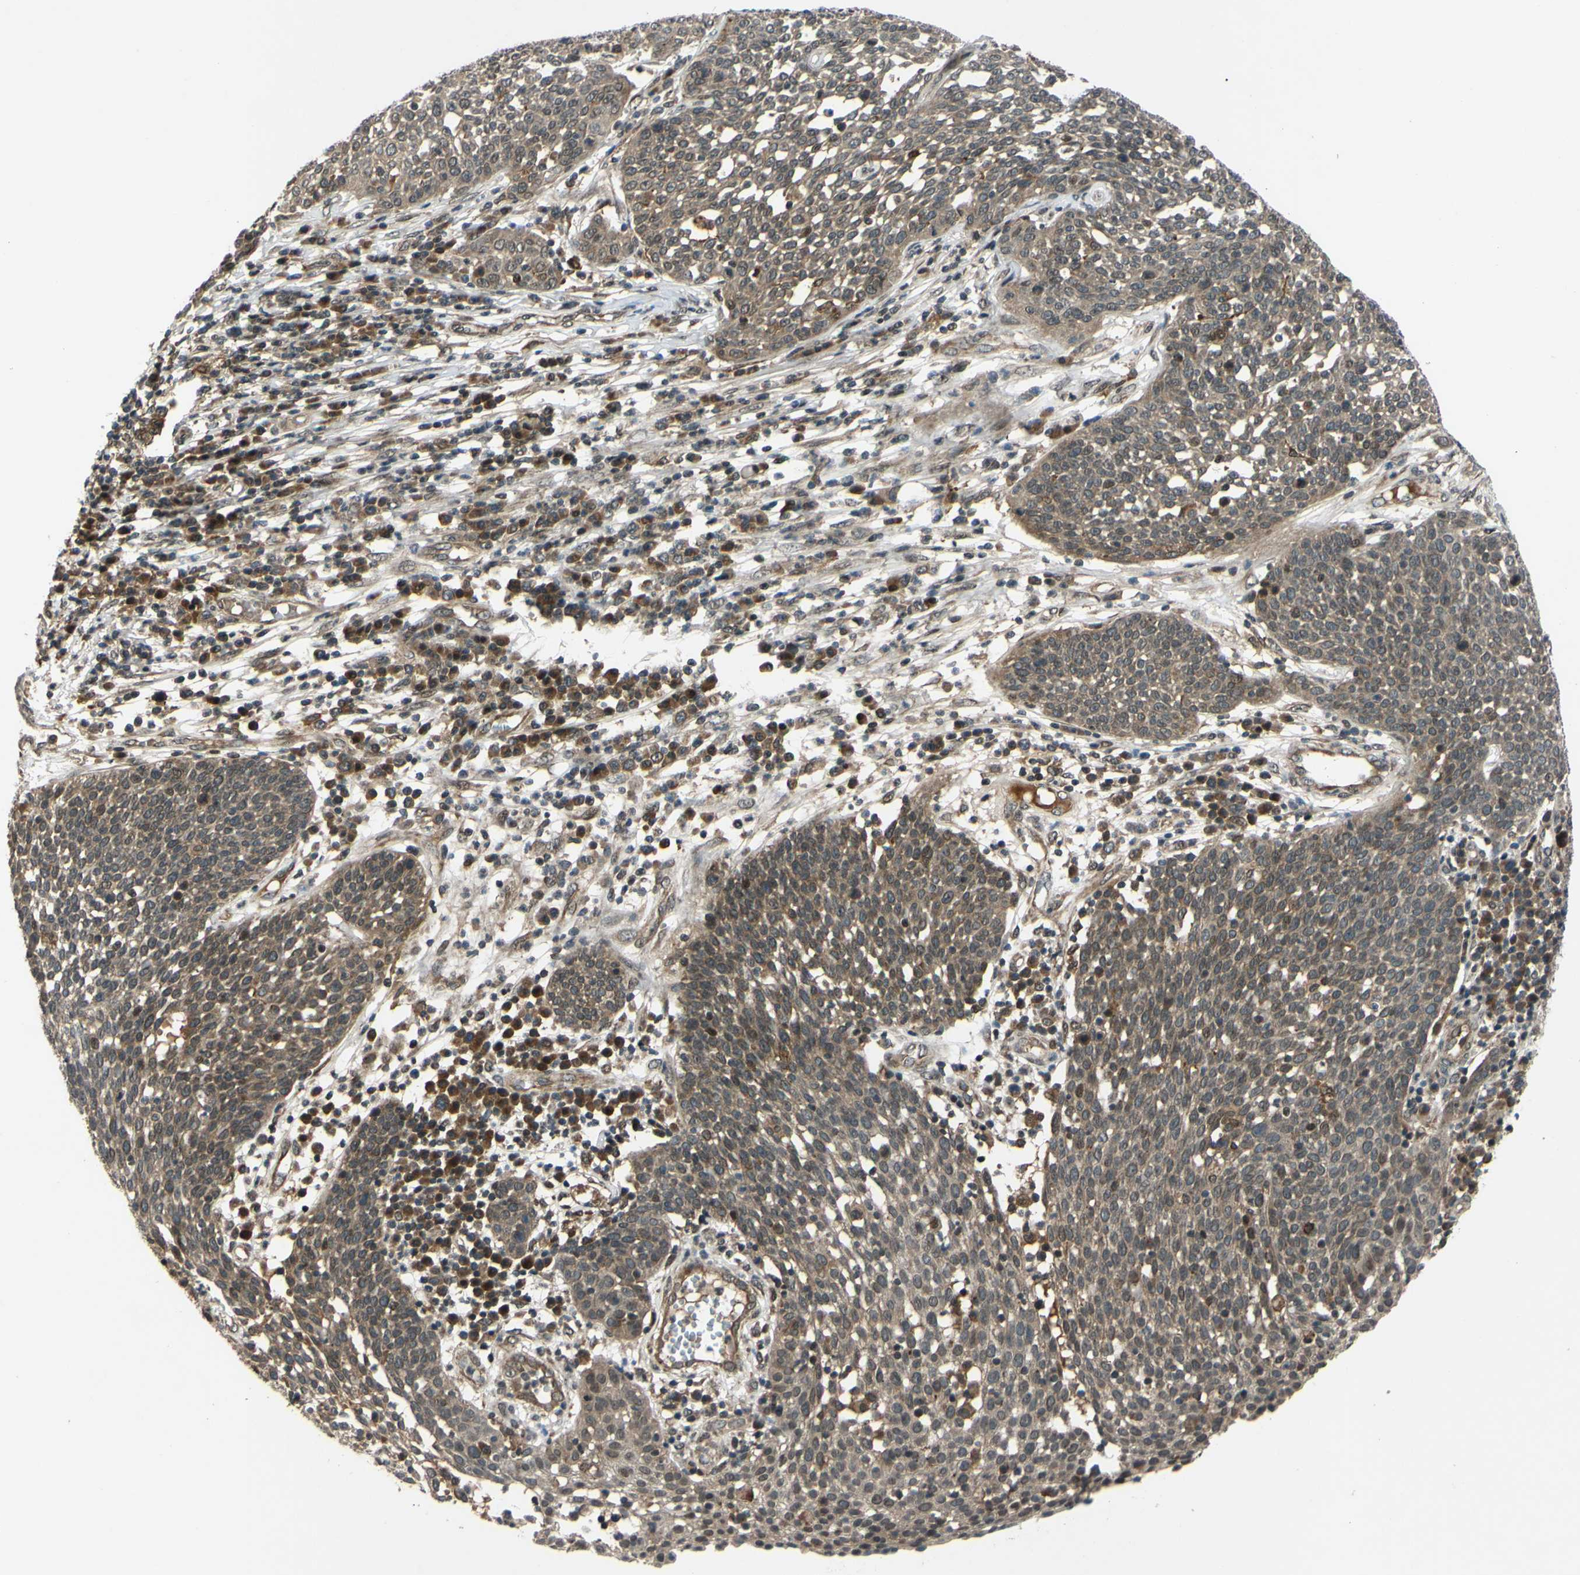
{"staining": {"intensity": "weak", "quantity": ">75%", "location": "cytoplasmic/membranous"}, "tissue": "cervical cancer", "cell_type": "Tumor cells", "image_type": "cancer", "snomed": [{"axis": "morphology", "description": "Squamous cell carcinoma, NOS"}, {"axis": "topography", "description": "Cervix"}], "caption": "An immunohistochemistry (IHC) image of tumor tissue is shown. Protein staining in brown shows weak cytoplasmic/membranous positivity in cervical cancer (squamous cell carcinoma) within tumor cells.", "gene": "ABCC8", "patient": {"sex": "female", "age": 34}}